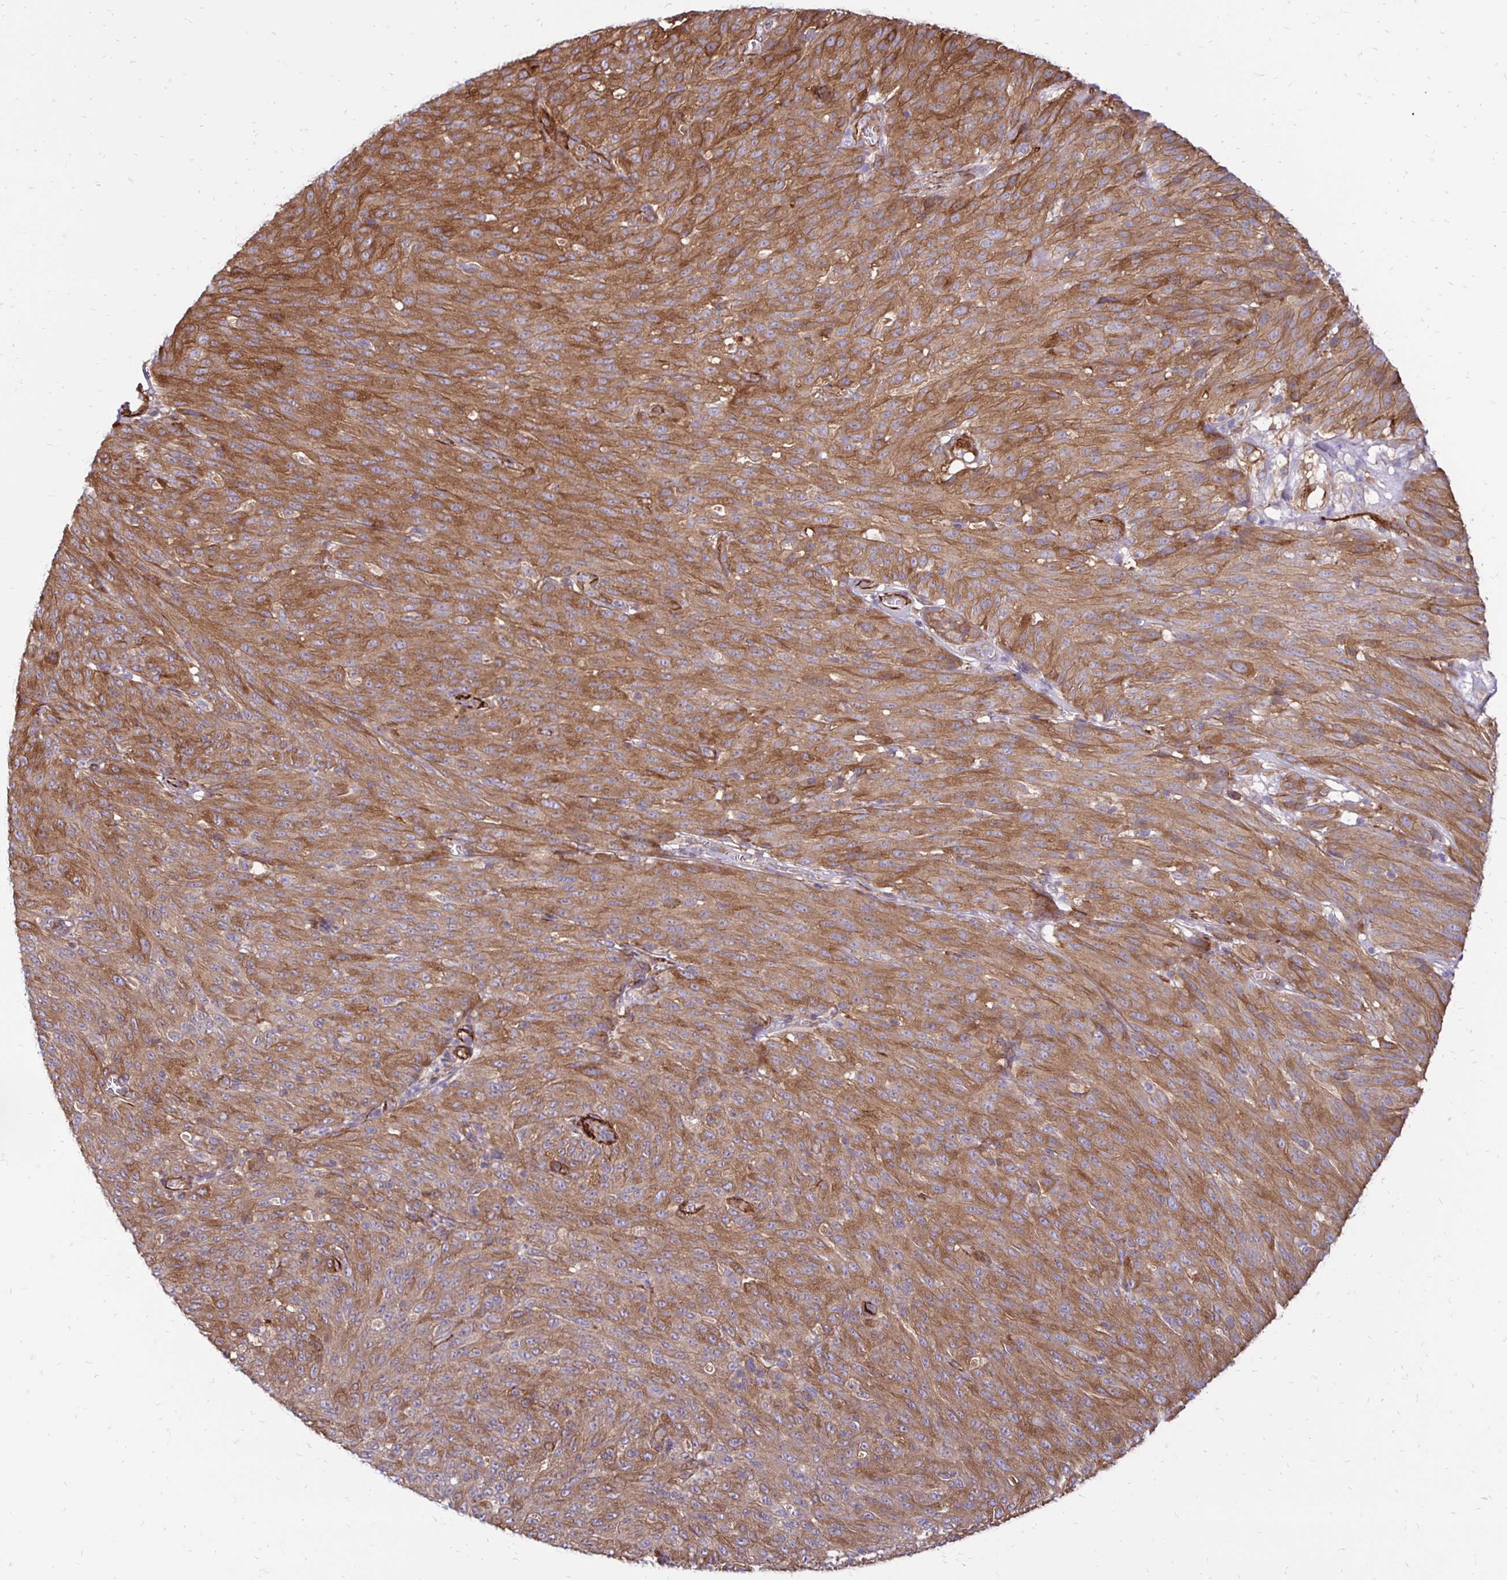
{"staining": {"intensity": "strong", "quantity": ">75%", "location": "cytoplasmic/membranous"}, "tissue": "melanoma", "cell_type": "Tumor cells", "image_type": "cancer", "snomed": [{"axis": "morphology", "description": "Malignant melanoma, NOS"}, {"axis": "topography", "description": "Skin"}], "caption": "DAB (3,3'-diaminobenzidine) immunohistochemical staining of human malignant melanoma exhibits strong cytoplasmic/membranous protein positivity in approximately >75% of tumor cells. (Stains: DAB in brown, nuclei in blue, Microscopy: brightfield microscopy at high magnification).", "gene": "CTPS1", "patient": {"sex": "male", "age": 85}}